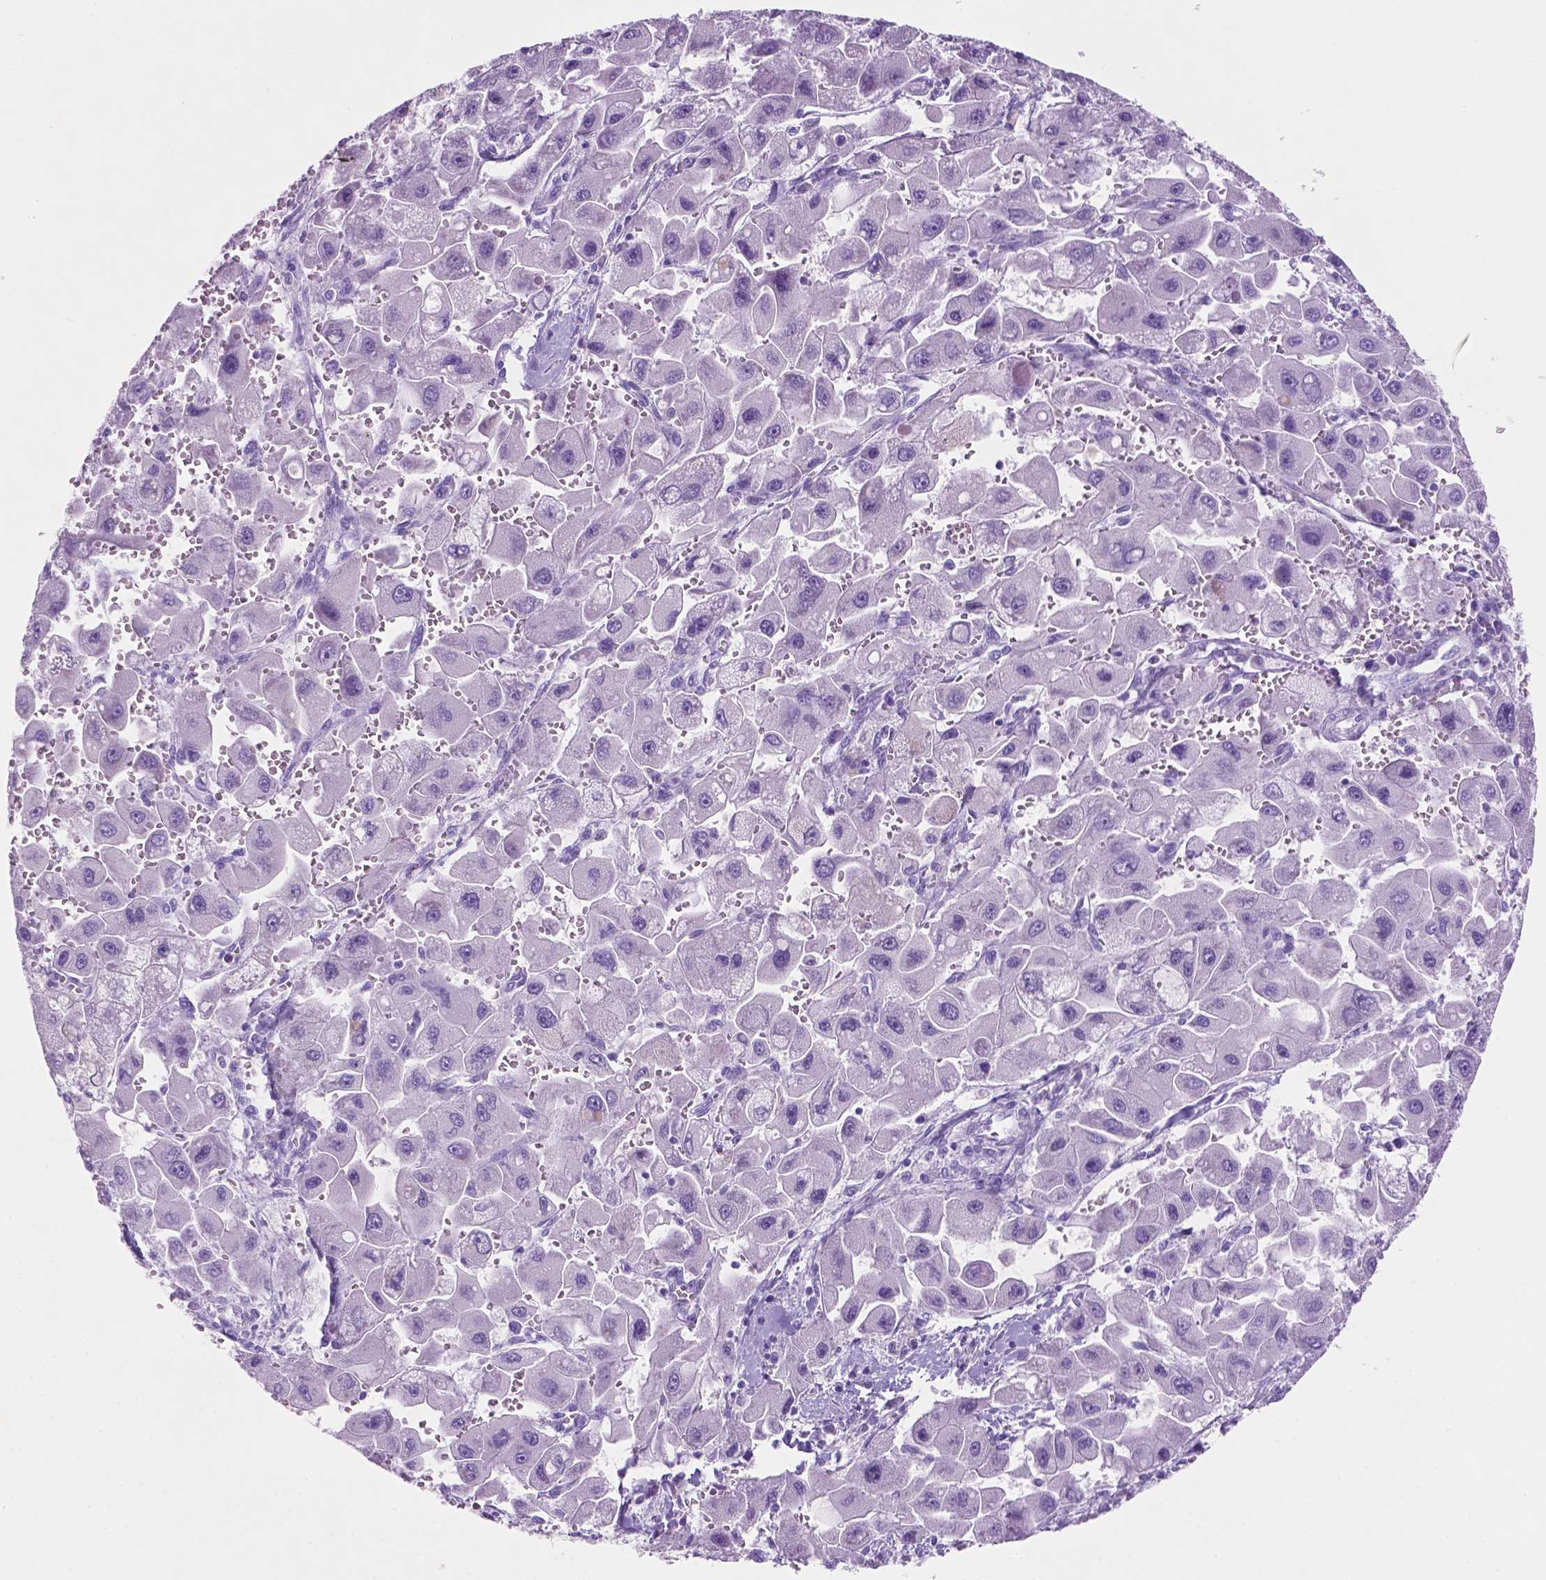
{"staining": {"intensity": "negative", "quantity": "none", "location": "none"}, "tissue": "liver cancer", "cell_type": "Tumor cells", "image_type": "cancer", "snomed": [{"axis": "morphology", "description": "Carcinoma, Hepatocellular, NOS"}, {"axis": "topography", "description": "Liver"}], "caption": "IHC micrograph of hepatocellular carcinoma (liver) stained for a protein (brown), which shows no staining in tumor cells. (Stains: DAB immunohistochemistry with hematoxylin counter stain, Microscopy: brightfield microscopy at high magnification).", "gene": "POU4F1", "patient": {"sex": "male", "age": 24}}